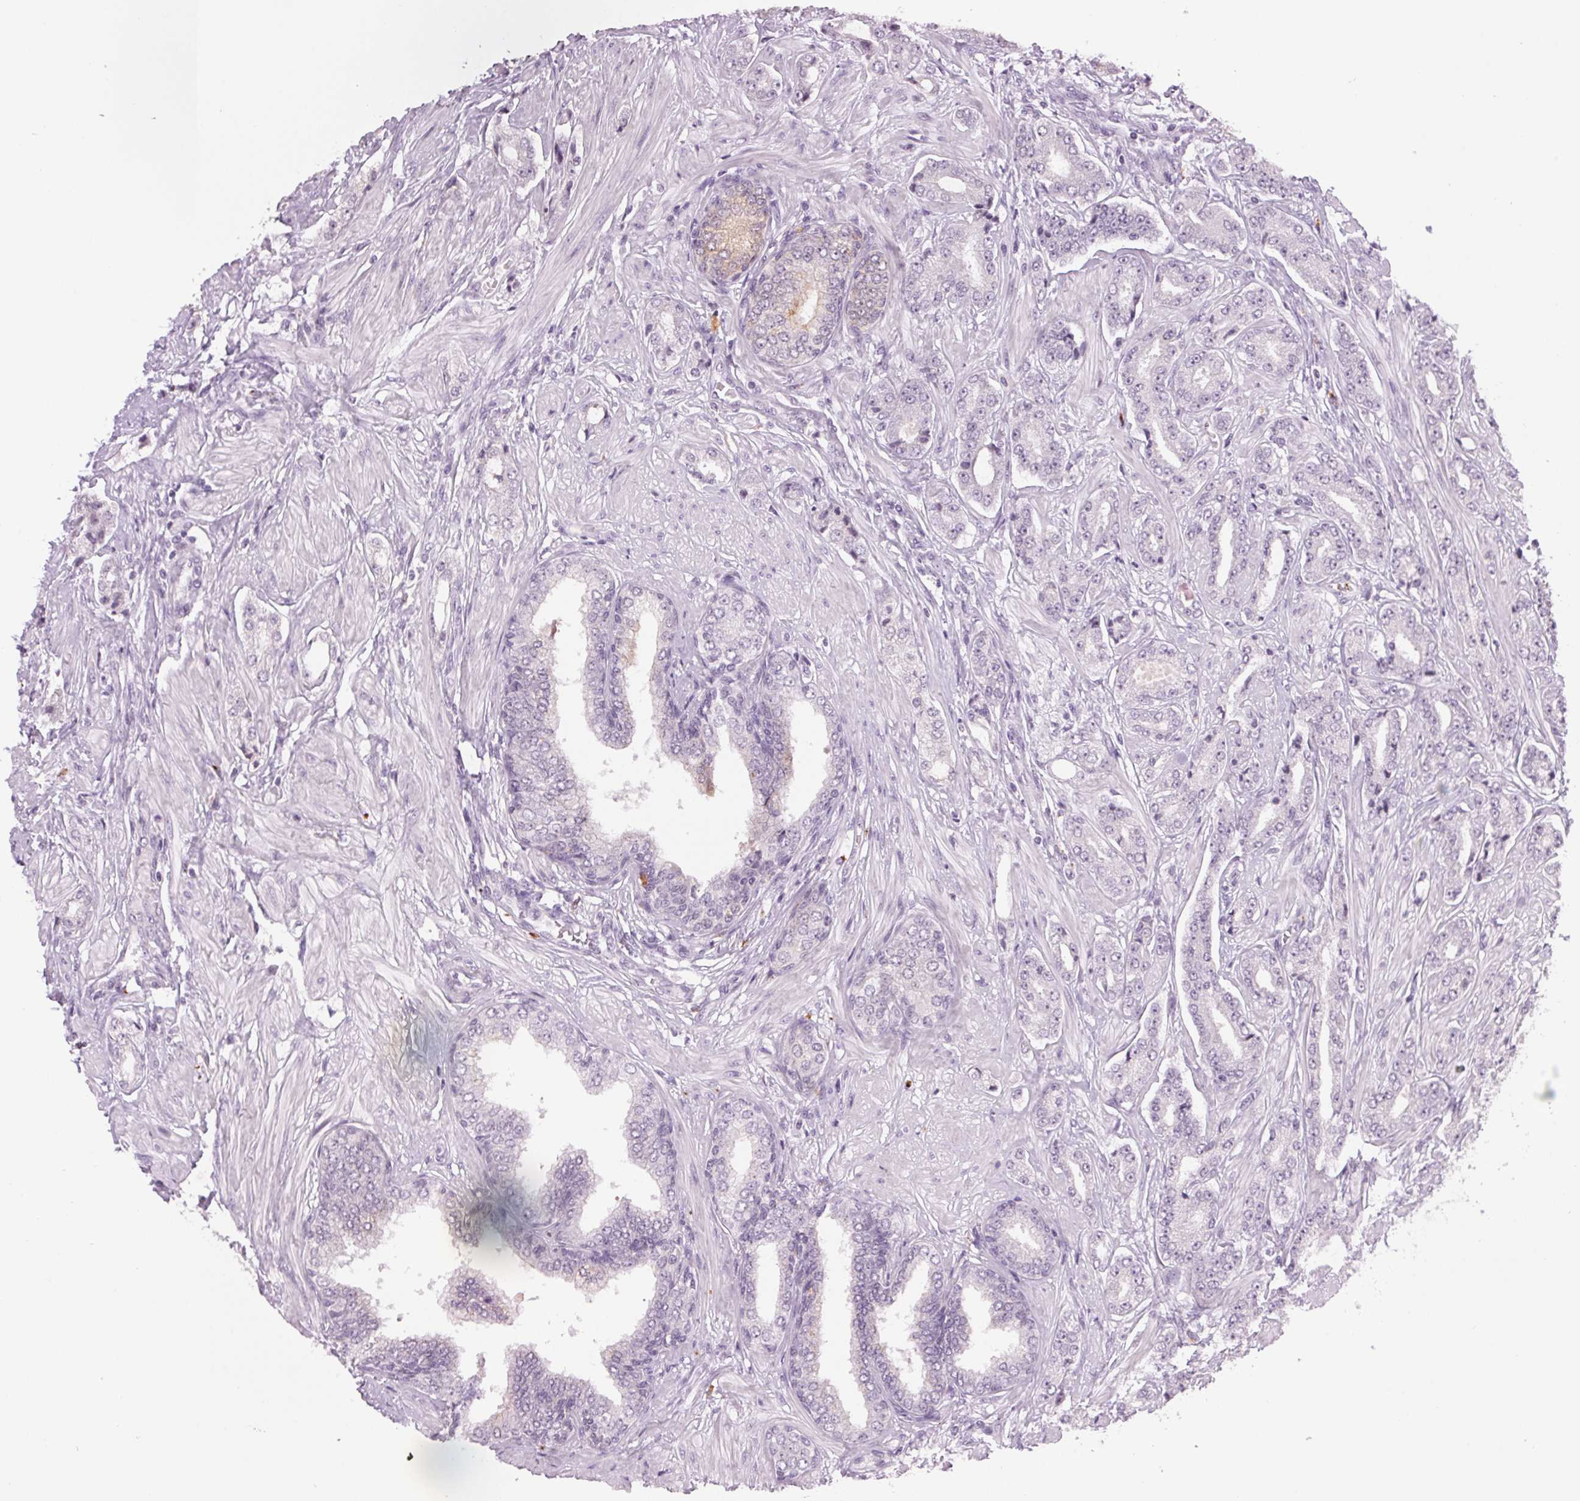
{"staining": {"intensity": "negative", "quantity": "none", "location": "none"}, "tissue": "prostate cancer", "cell_type": "Tumor cells", "image_type": "cancer", "snomed": [{"axis": "morphology", "description": "Adenocarcinoma, Low grade"}, {"axis": "topography", "description": "Prostate"}], "caption": "High power microscopy micrograph of an immunohistochemistry photomicrograph of prostate cancer (low-grade adenocarcinoma), revealing no significant positivity in tumor cells.", "gene": "MPO", "patient": {"sex": "male", "age": 55}}